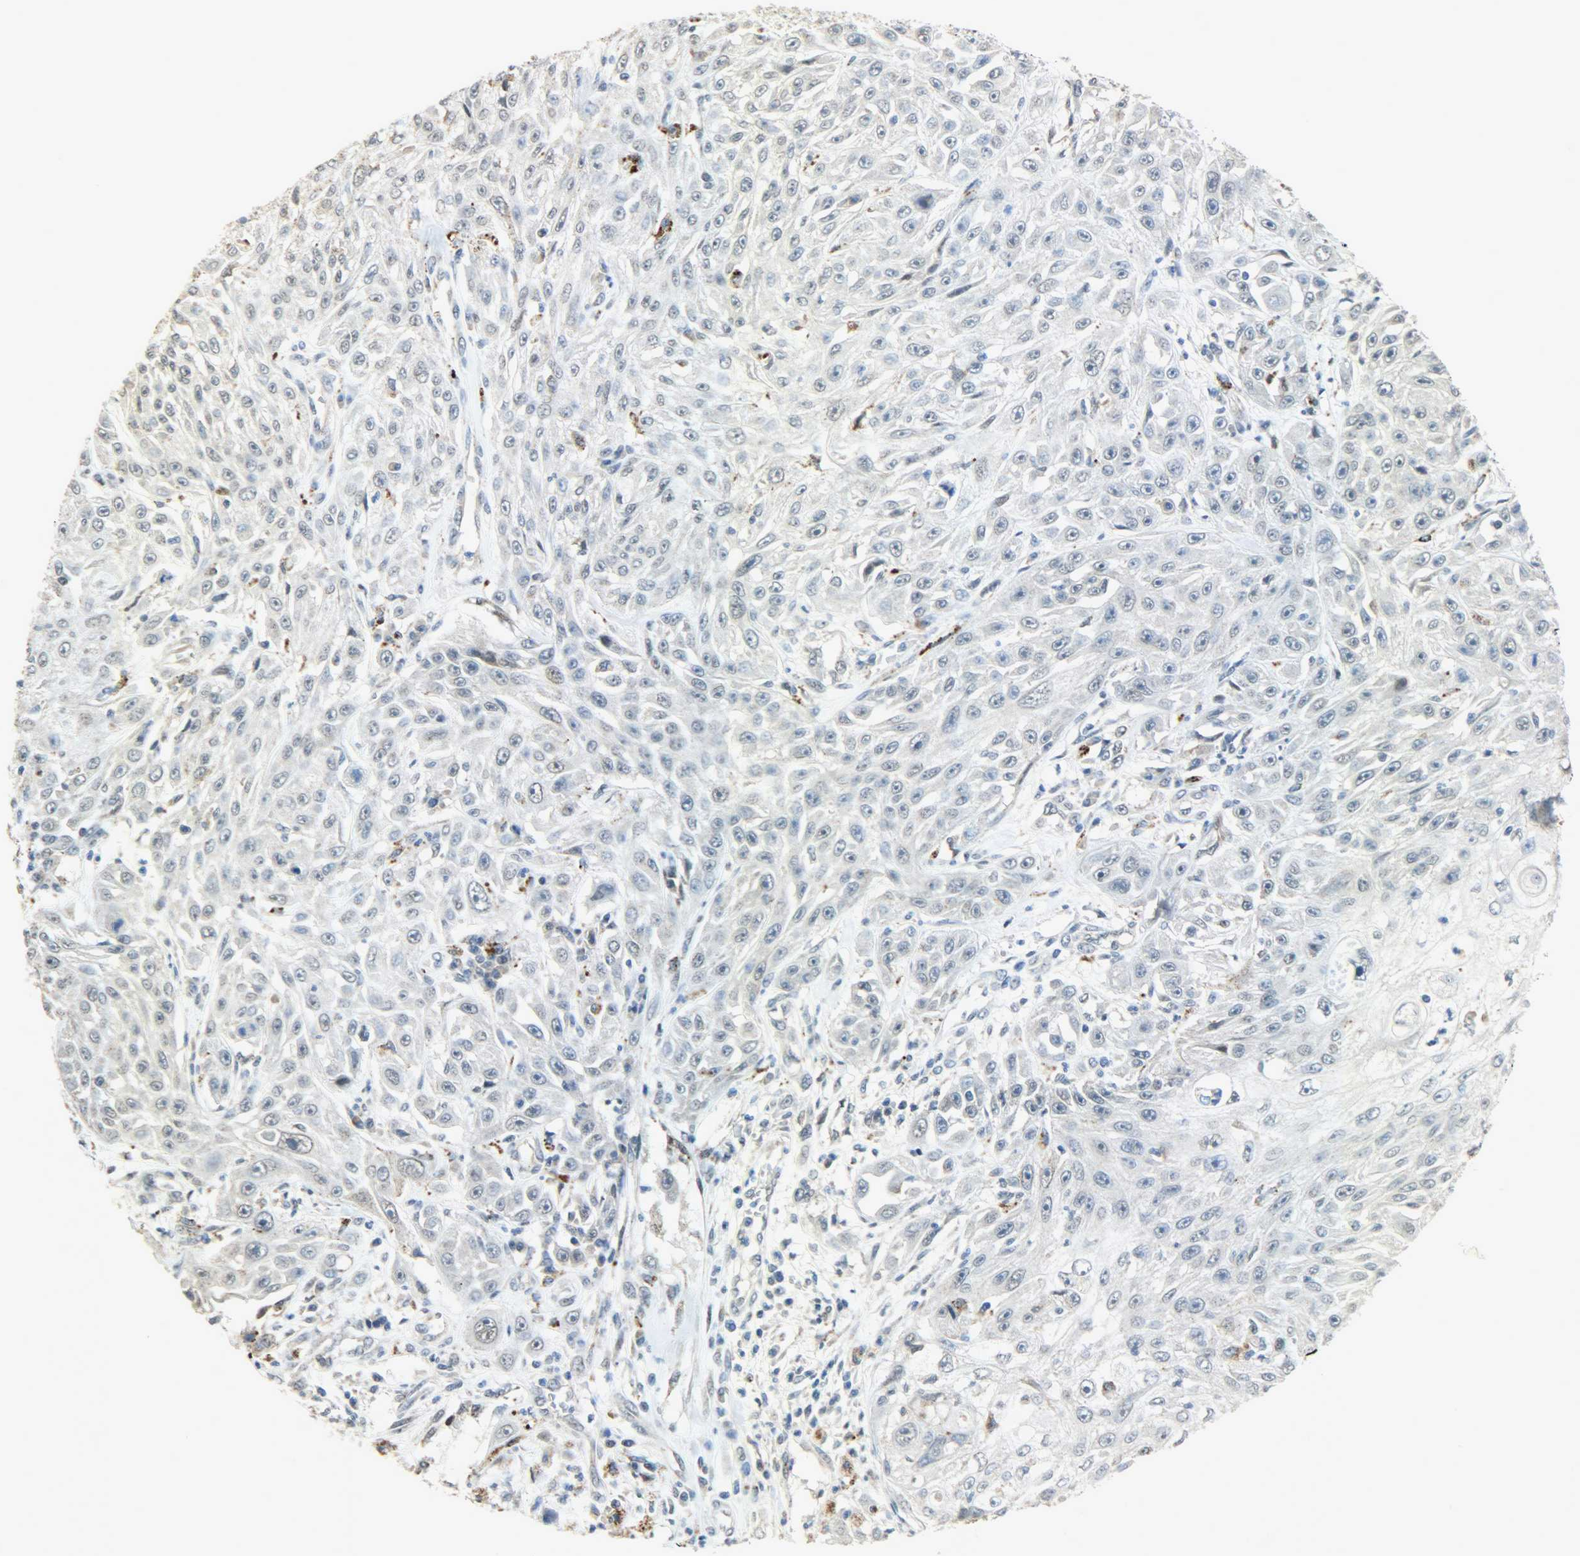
{"staining": {"intensity": "moderate", "quantity": "25%-75%", "location": "cytoplasmic/membranous"}, "tissue": "skin cancer", "cell_type": "Tumor cells", "image_type": "cancer", "snomed": [{"axis": "morphology", "description": "Squamous cell carcinoma, NOS"}, {"axis": "topography", "description": "Skin"}], "caption": "Brown immunohistochemical staining in human skin cancer exhibits moderate cytoplasmic/membranous expression in about 25%-75% of tumor cells.", "gene": "GIT2", "patient": {"sex": "male", "age": 75}}